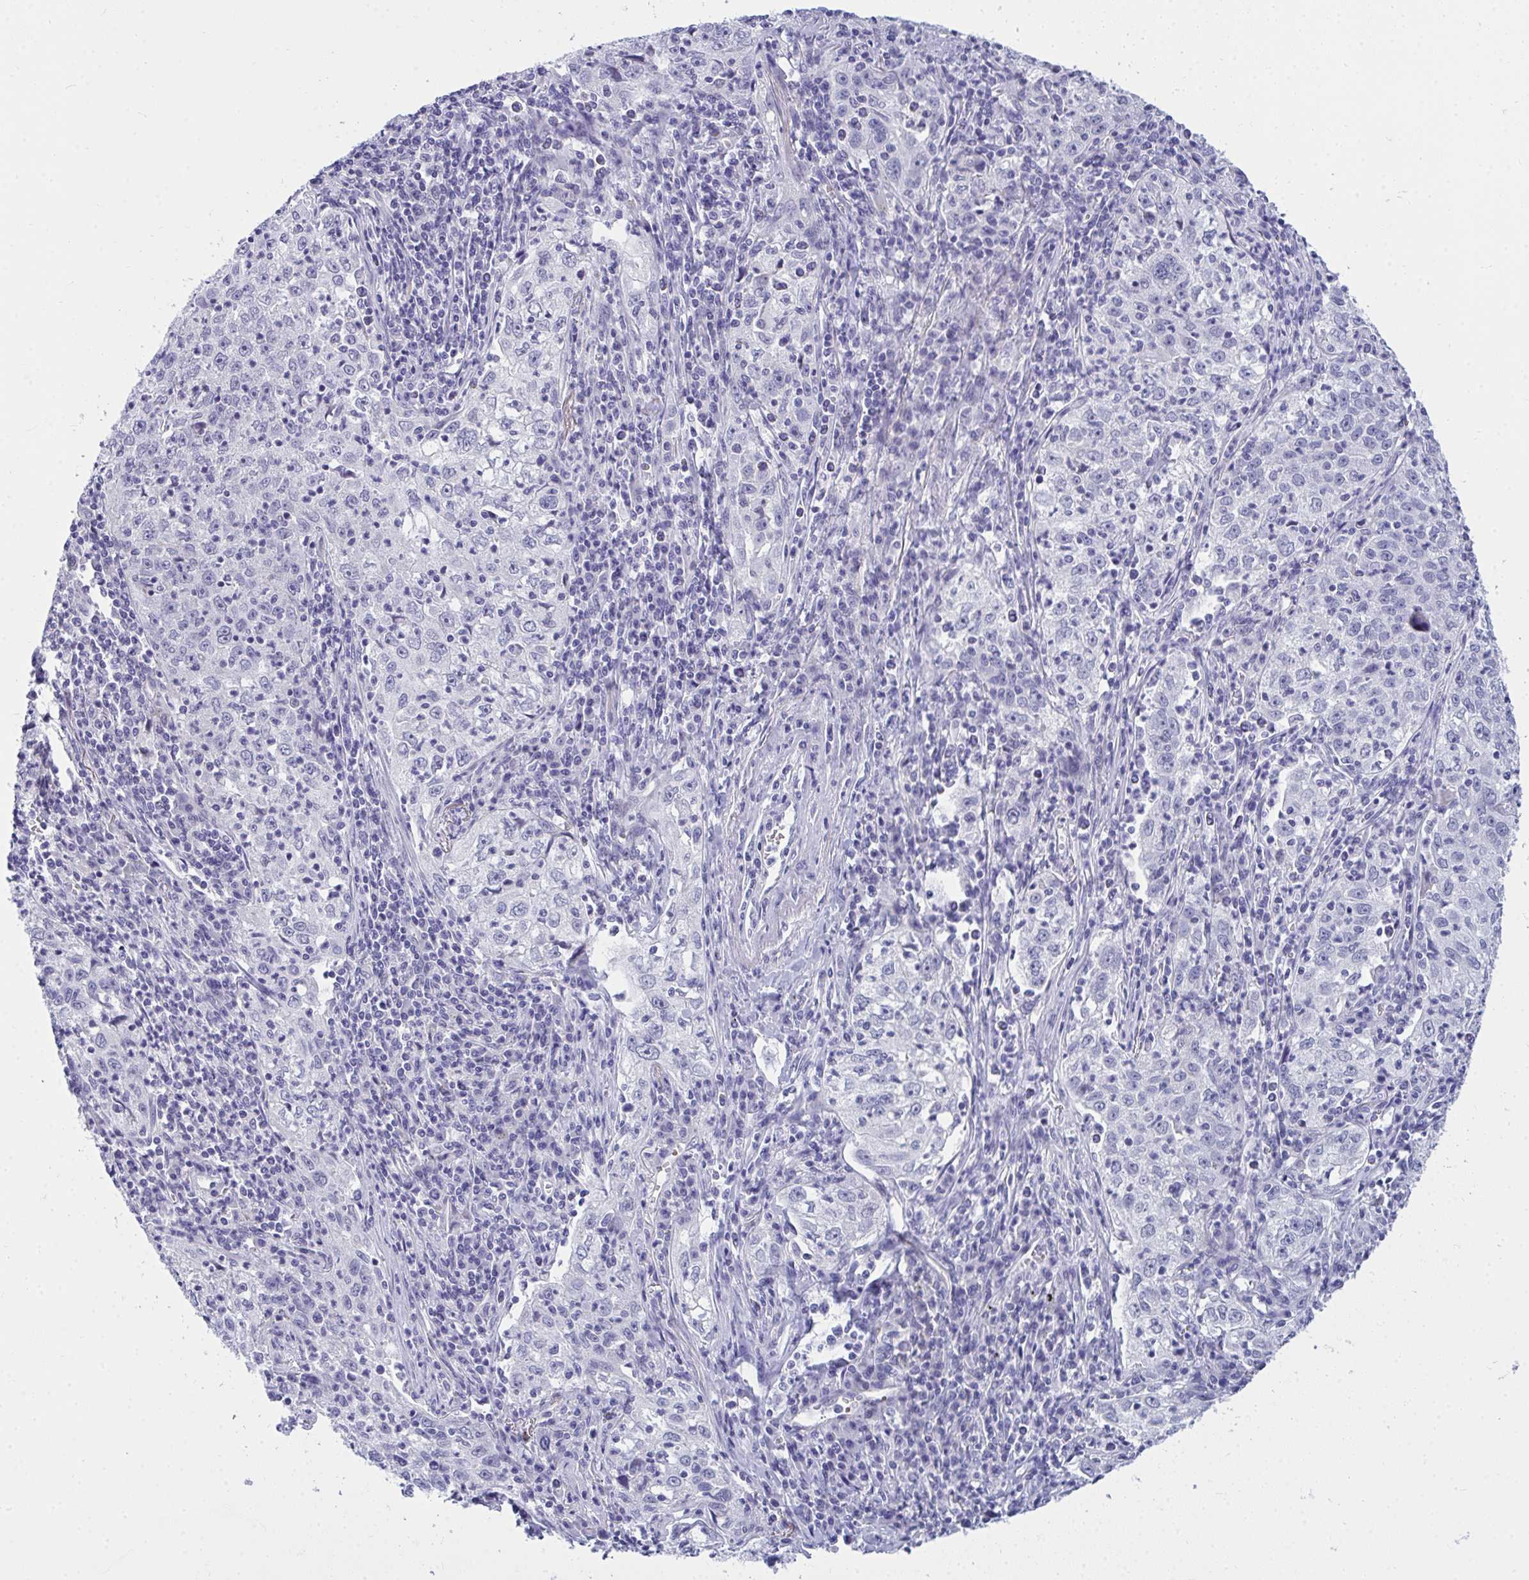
{"staining": {"intensity": "negative", "quantity": "none", "location": "none"}, "tissue": "lung cancer", "cell_type": "Tumor cells", "image_type": "cancer", "snomed": [{"axis": "morphology", "description": "Squamous cell carcinoma, NOS"}, {"axis": "topography", "description": "Lung"}], "caption": "An immunohistochemistry image of lung cancer is shown. There is no staining in tumor cells of lung cancer. (Brightfield microscopy of DAB immunohistochemistry (IHC) at high magnification).", "gene": "TSBP1", "patient": {"sex": "male", "age": 71}}